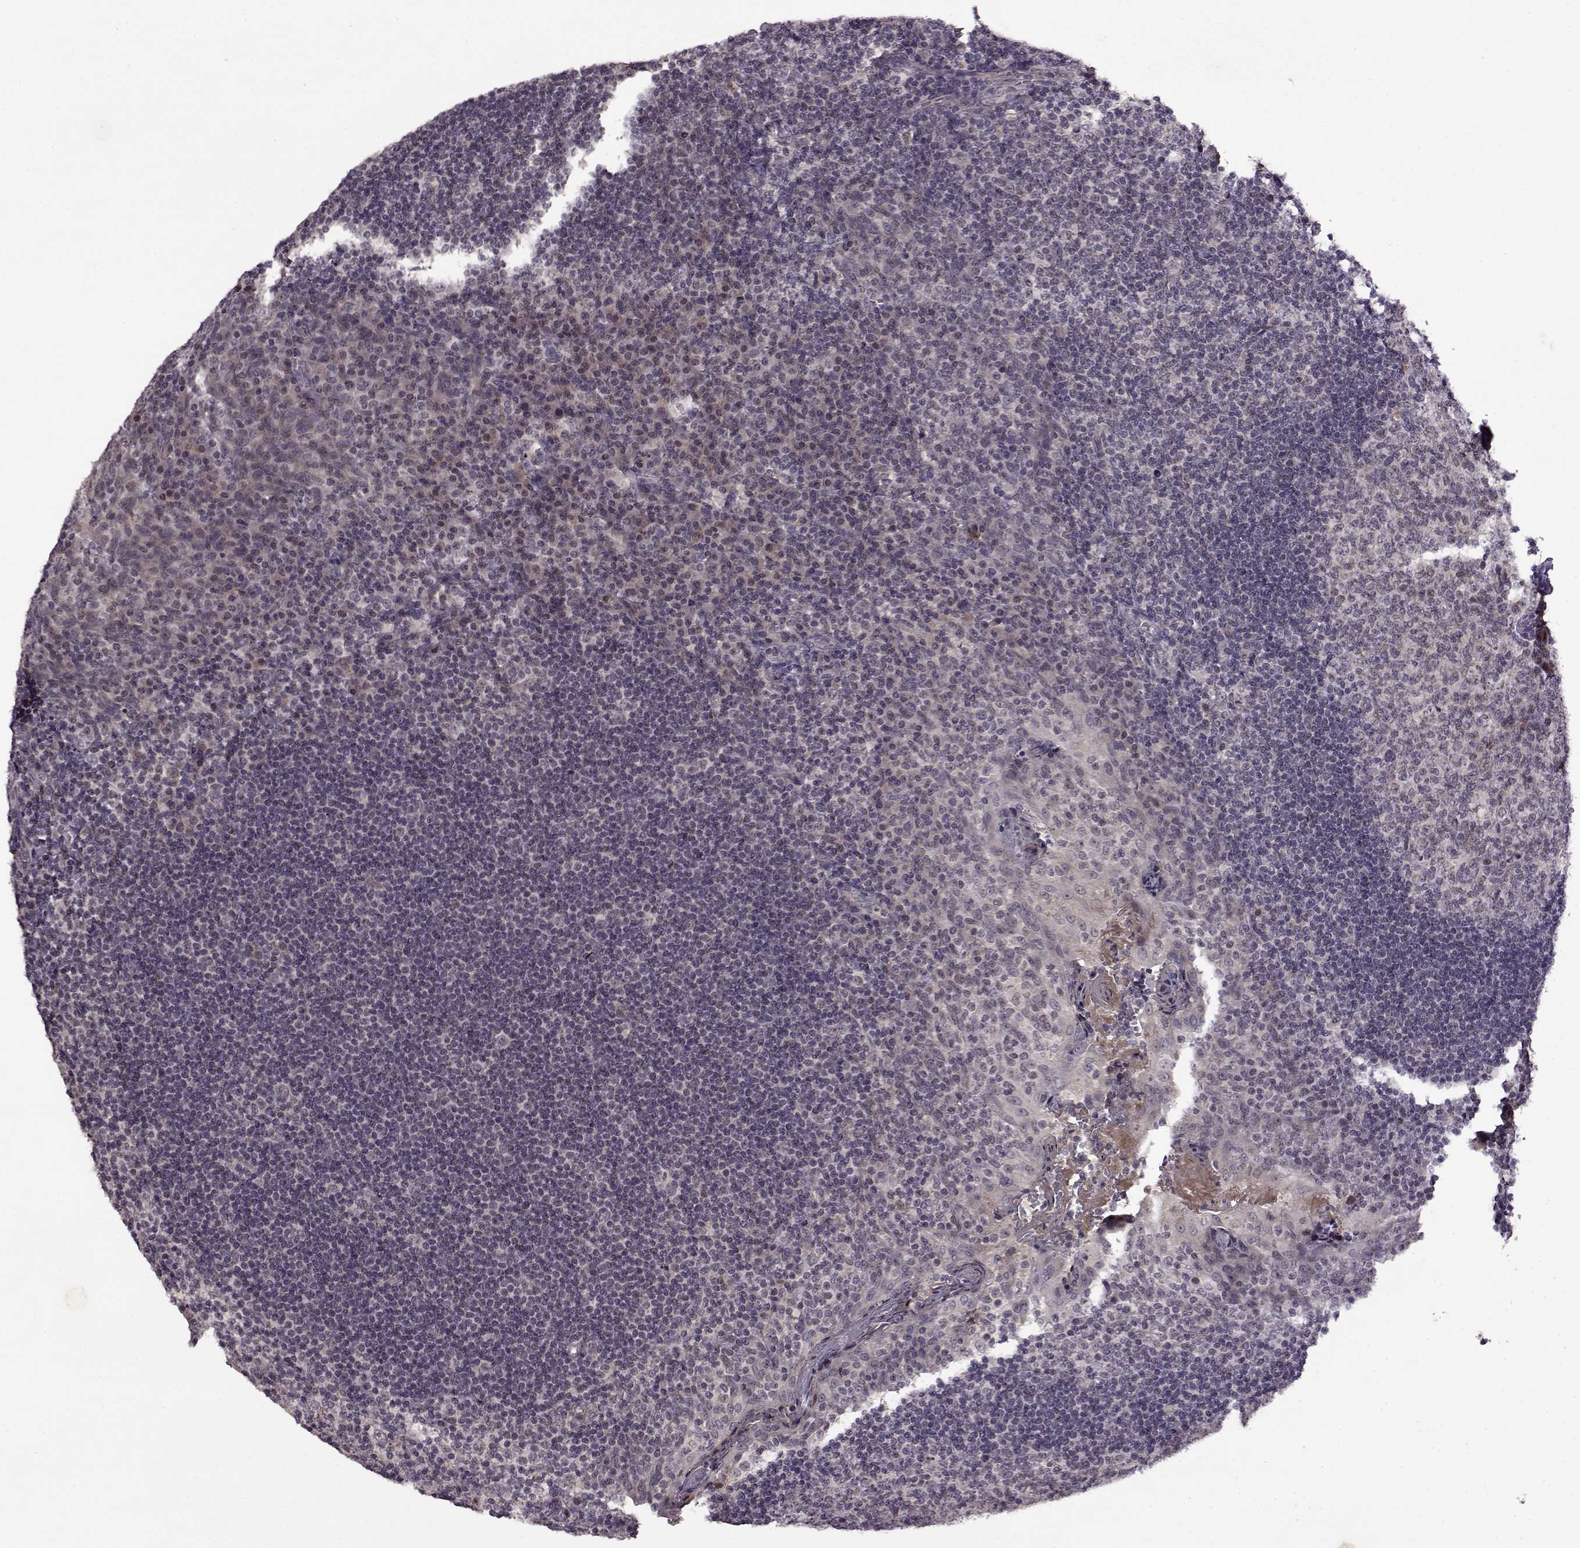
{"staining": {"intensity": "weak", "quantity": "<25%", "location": "cytoplasmic/membranous"}, "tissue": "tonsil", "cell_type": "Germinal center cells", "image_type": "normal", "snomed": [{"axis": "morphology", "description": "Normal tissue, NOS"}, {"axis": "topography", "description": "Tonsil"}], "caption": "This is a photomicrograph of IHC staining of unremarkable tonsil, which shows no positivity in germinal center cells.", "gene": "MAIP1", "patient": {"sex": "male", "age": 17}}